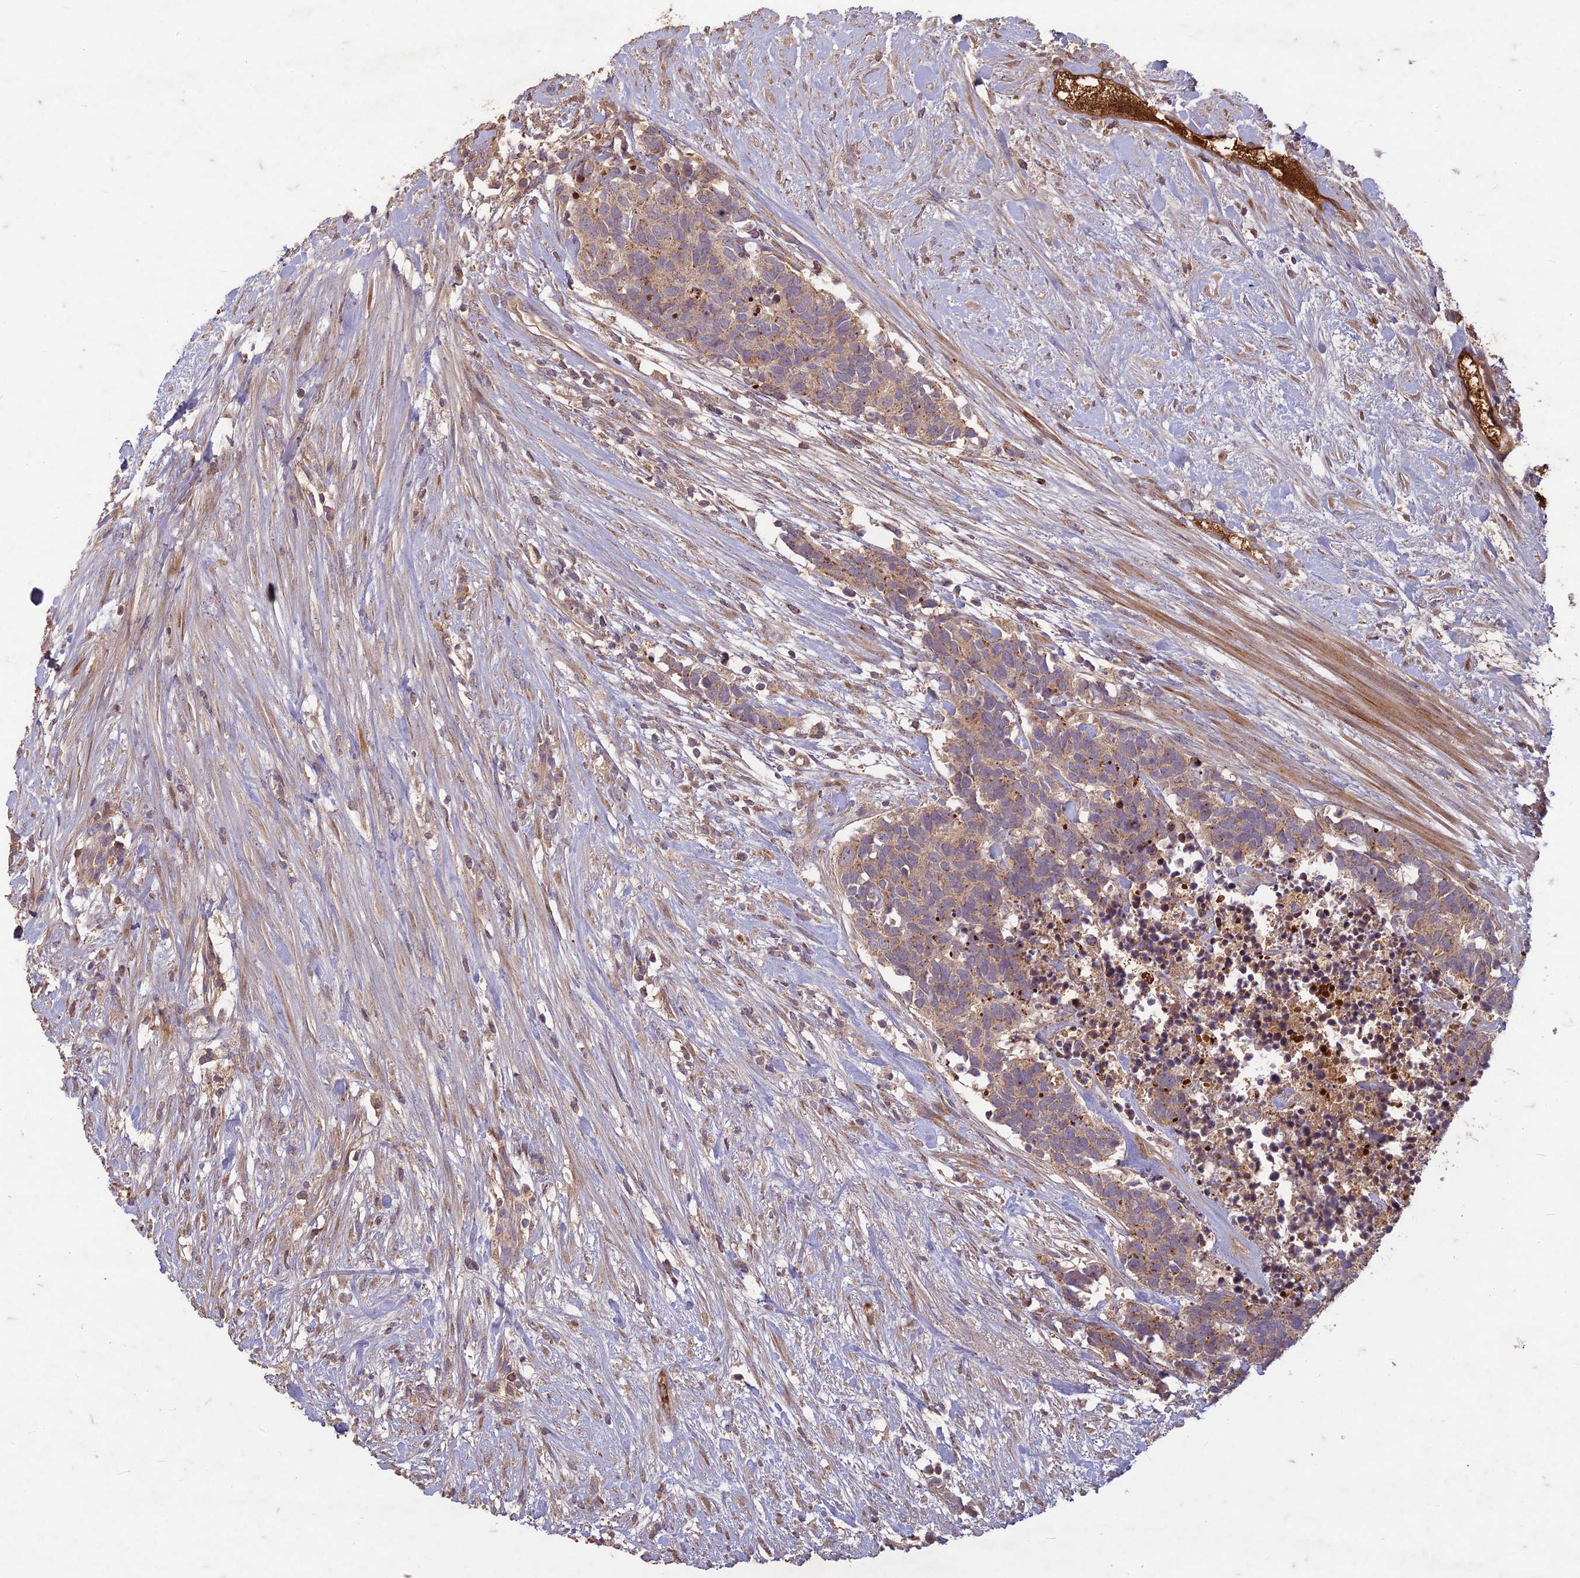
{"staining": {"intensity": "moderate", "quantity": ">75%", "location": "cytoplasmic/membranous"}, "tissue": "carcinoid", "cell_type": "Tumor cells", "image_type": "cancer", "snomed": [{"axis": "morphology", "description": "Carcinoma, NOS"}, {"axis": "morphology", "description": "Carcinoid, malignant, NOS"}, {"axis": "topography", "description": "Prostate"}], "caption": "A micrograph showing moderate cytoplasmic/membranous positivity in approximately >75% of tumor cells in carcinoma, as visualized by brown immunohistochemical staining.", "gene": "TCF25", "patient": {"sex": "male", "age": 57}}